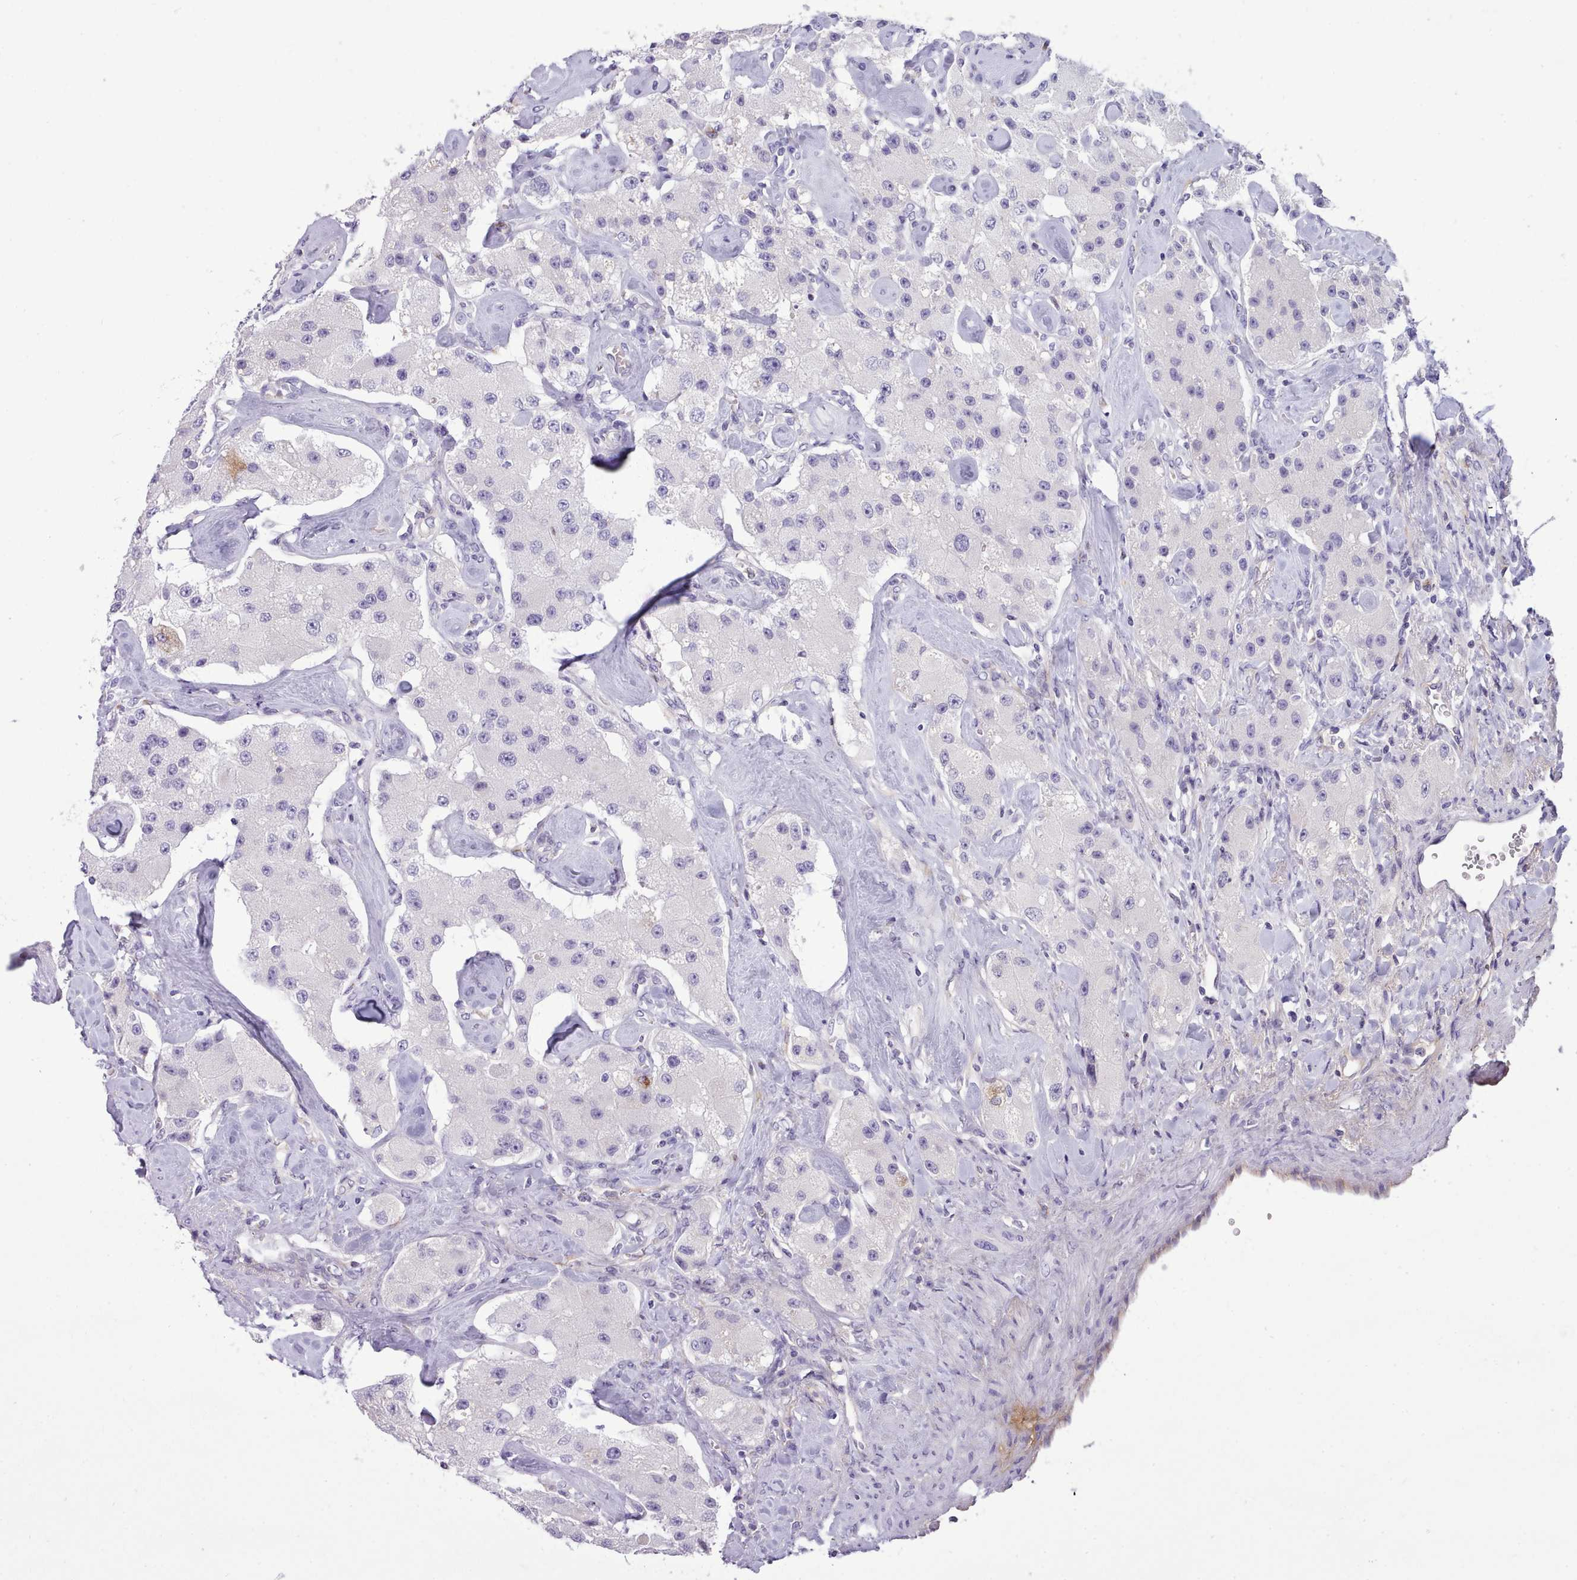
{"staining": {"intensity": "negative", "quantity": "none", "location": "none"}, "tissue": "carcinoid", "cell_type": "Tumor cells", "image_type": "cancer", "snomed": [{"axis": "morphology", "description": "Carcinoid, malignant, NOS"}, {"axis": "topography", "description": "Pancreas"}], "caption": "Immunohistochemistry image of neoplastic tissue: carcinoid (malignant) stained with DAB reveals no significant protein staining in tumor cells.", "gene": "CYP2A13", "patient": {"sex": "male", "age": 41}}